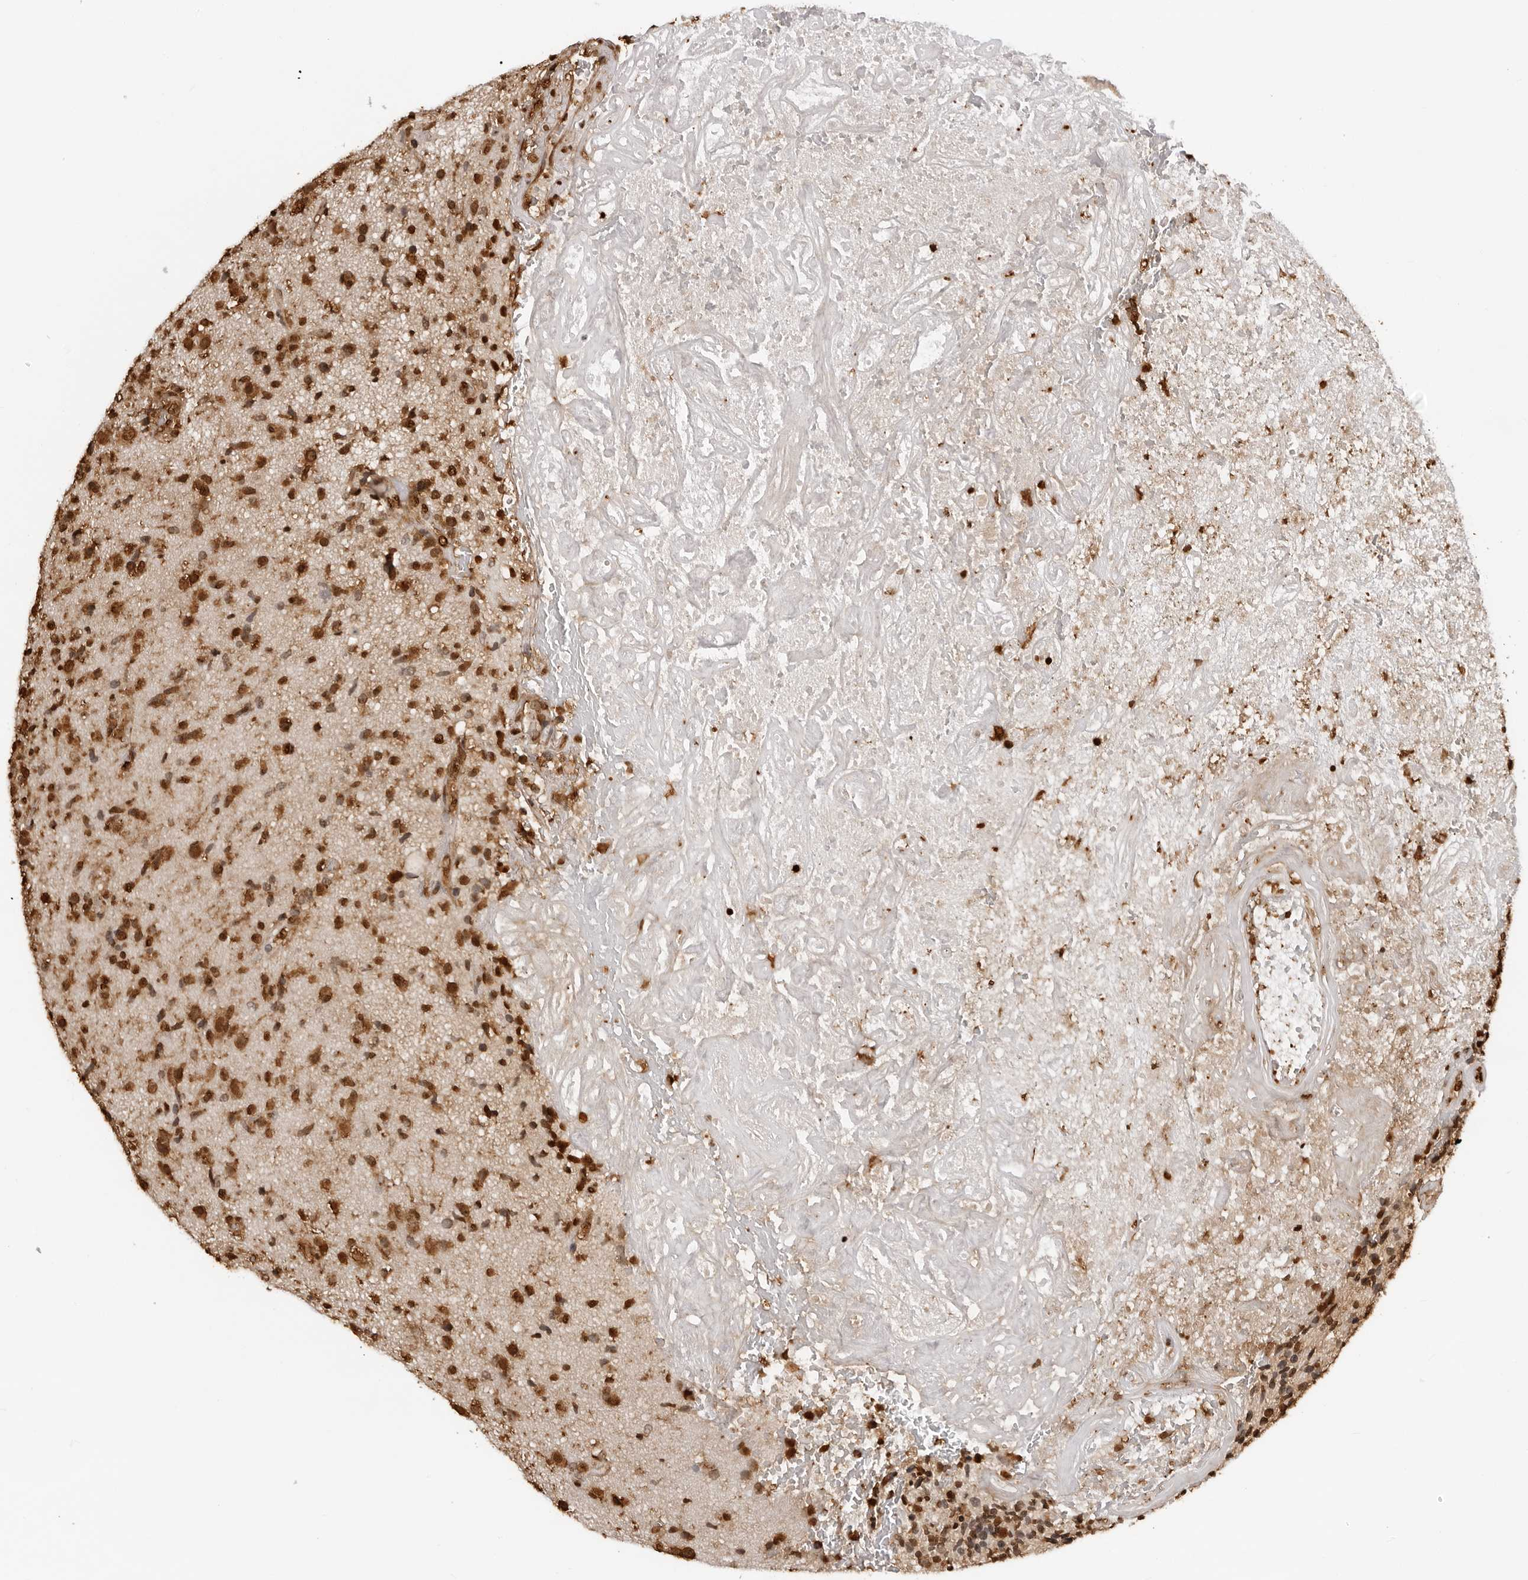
{"staining": {"intensity": "strong", "quantity": ">75%", "location": "cytoplasmic/membranous,nuclear"}, "tissue": "glioma", "cell_type": "Tumor cells", "image_type": "cancer", "snomed": [{"axis": "morphology", "description": "Glioma, malignant, High grade"}, {"axis": "topography", "description": "Brain"}], "caption": "High-magnification brightfield microscopy of glioma stained with DAB (3,3'-diaminobenzidine) (brown) and counterstained with hematoxylin (blue). tumor cells exhibit strong cytoplasmic/membranous and nuclear expression is appreciated in about>75% of cells.", "gene": "ZFP91", "patient": {"sex": "male", "age": 72}}